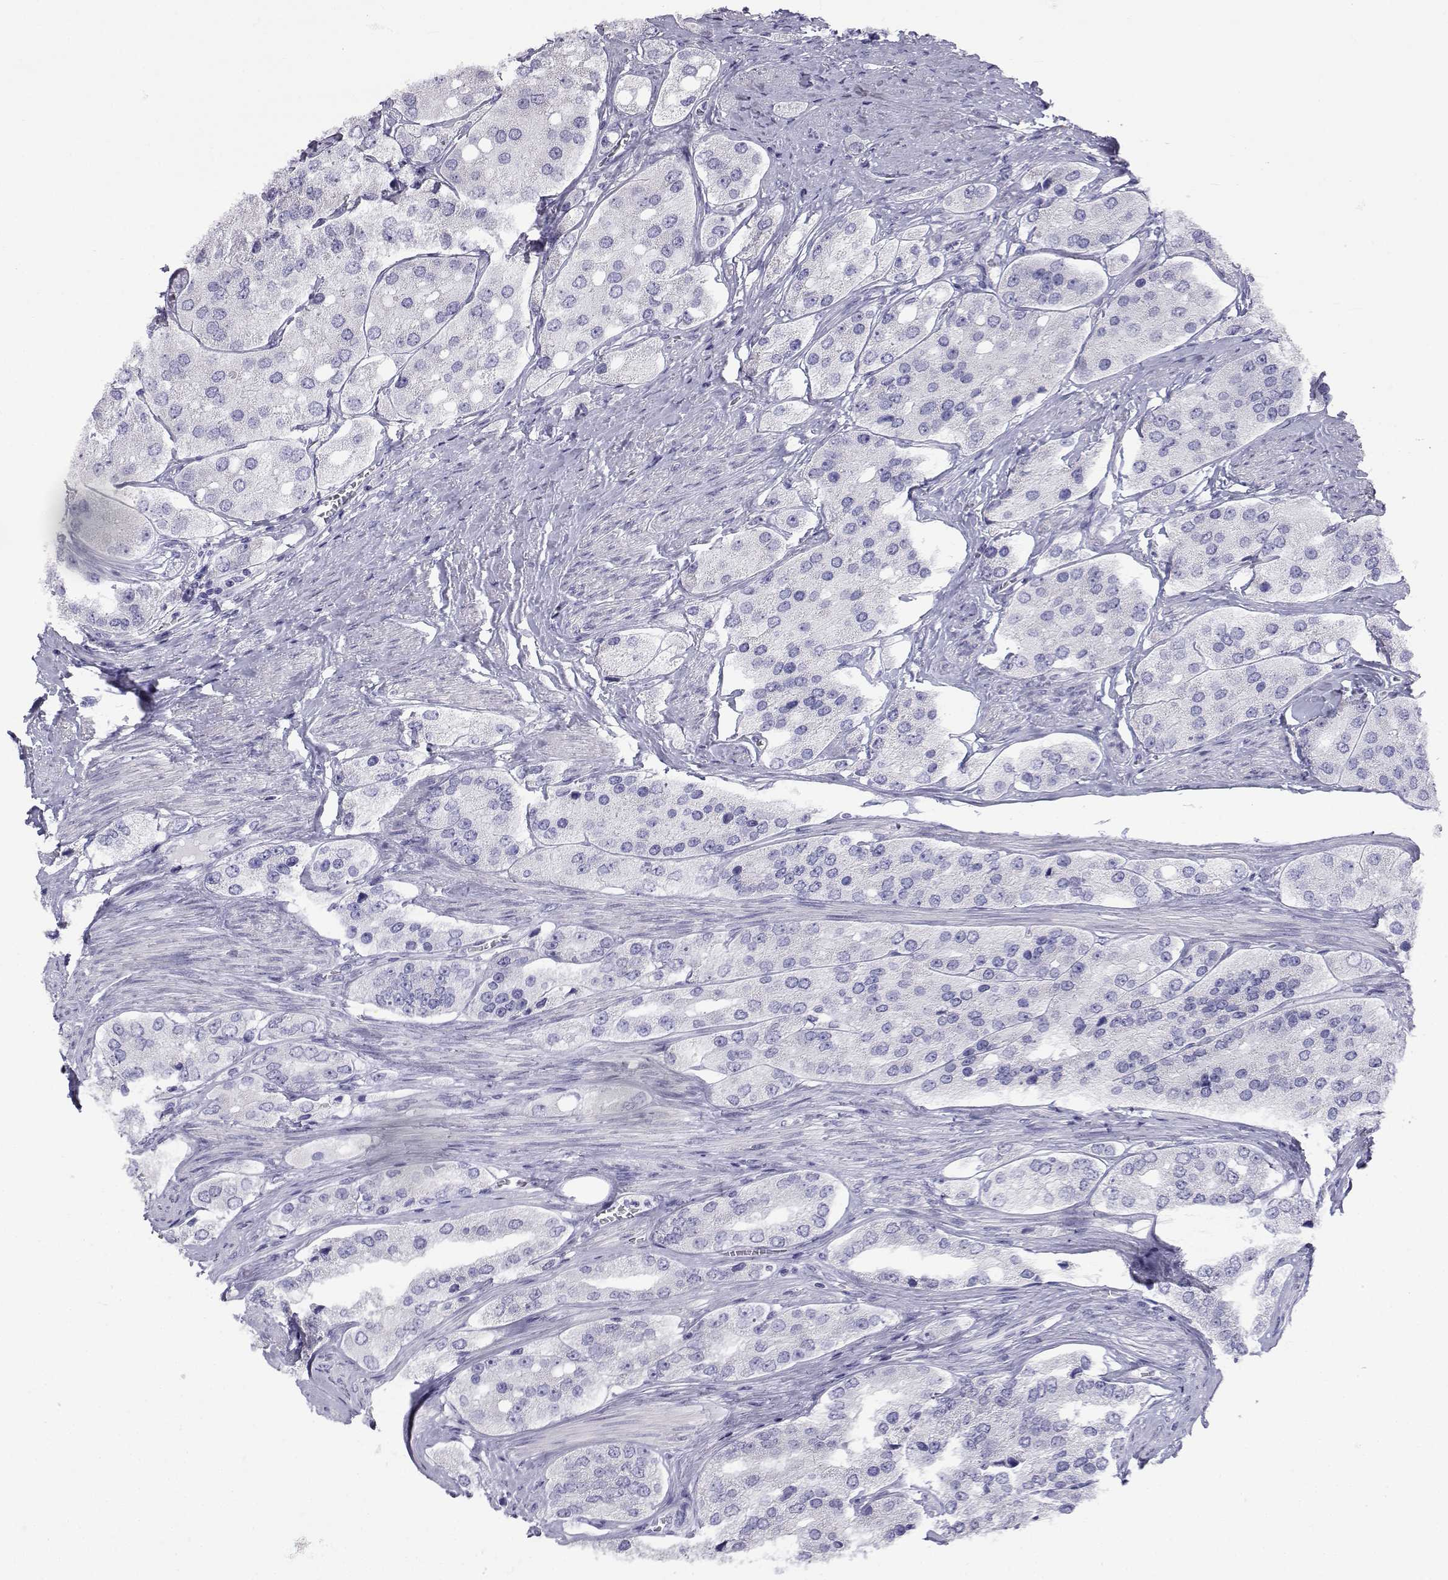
{"staining": {"intensity": "negative", "quantity": "none", "location": "none"}, "tissue": "prostate cancer", "cell_type": "Tumor cells", "image_type": "cancer", "snomed": [{"axis": "morphology", "description": "Adenocarcinoma, Low grade"}, {"axis": "topography", "description": "Prostate"}], "caption": "Tumor cells are negative for protein expression in human prostate cancer (adenocarcinoma (low-grade)).", "gene": "SLC6A3", "patient": {"sex": "male", "age": 69}}